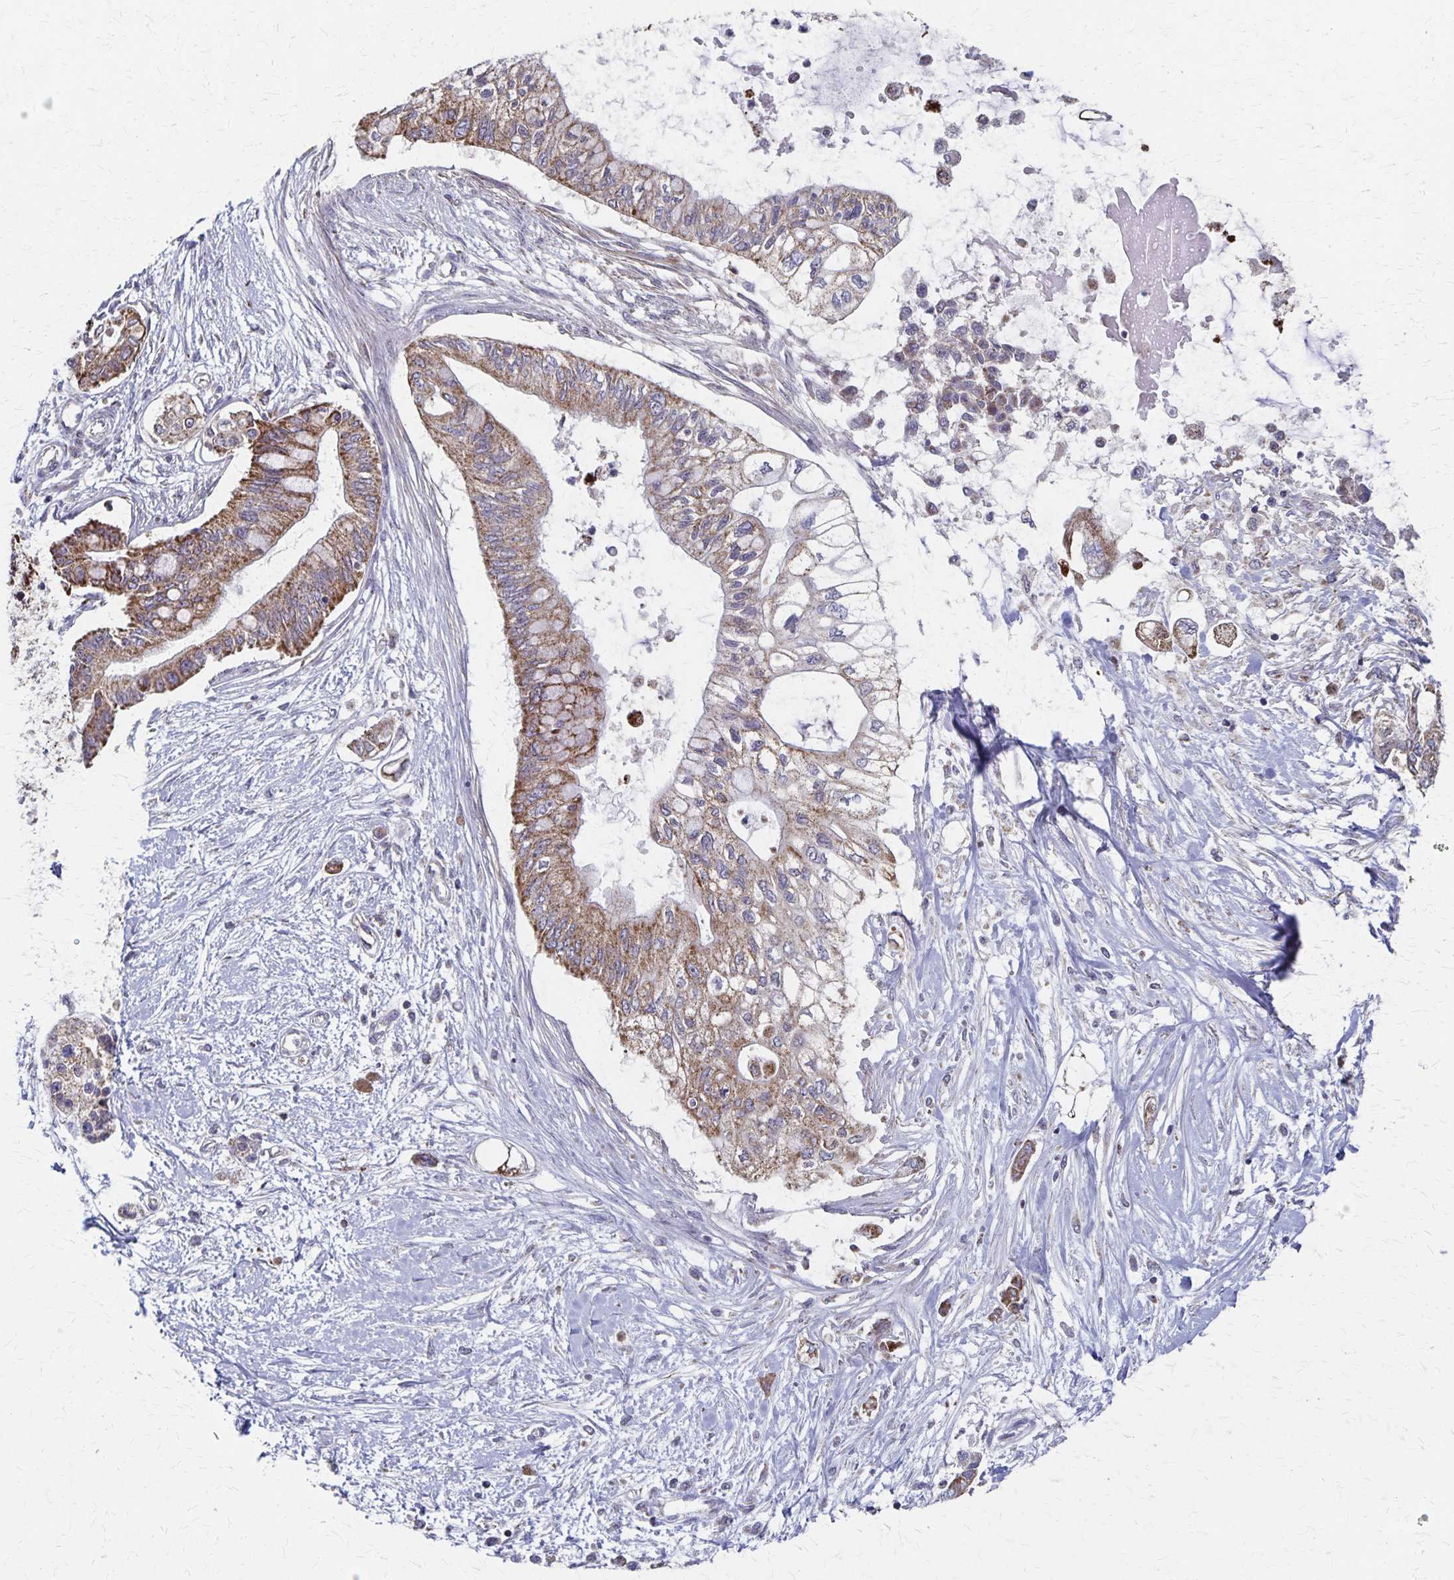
{"staining": {"intensity": "moderate", "quantity": ">75%", "location": "cytoplasmic/membranous"}, "tissue": "pancreatic cancer", "cell_type": "Tumor cells", "image_type": "cancer", "snomed": [{"axis": "morphology", "description": "Adenocarcinoma, NOS"}, {"axis": "topography", "description": "Pancreas"}], "caption": "Protein analysis of adenocarcinoma (pancreatic) tissue reveals moderate cytoplasmic/membranous staining in approximately >75% of tumor cells.", "gene": "DYRK4", "patient": {"sex": "female", "age": 77}}